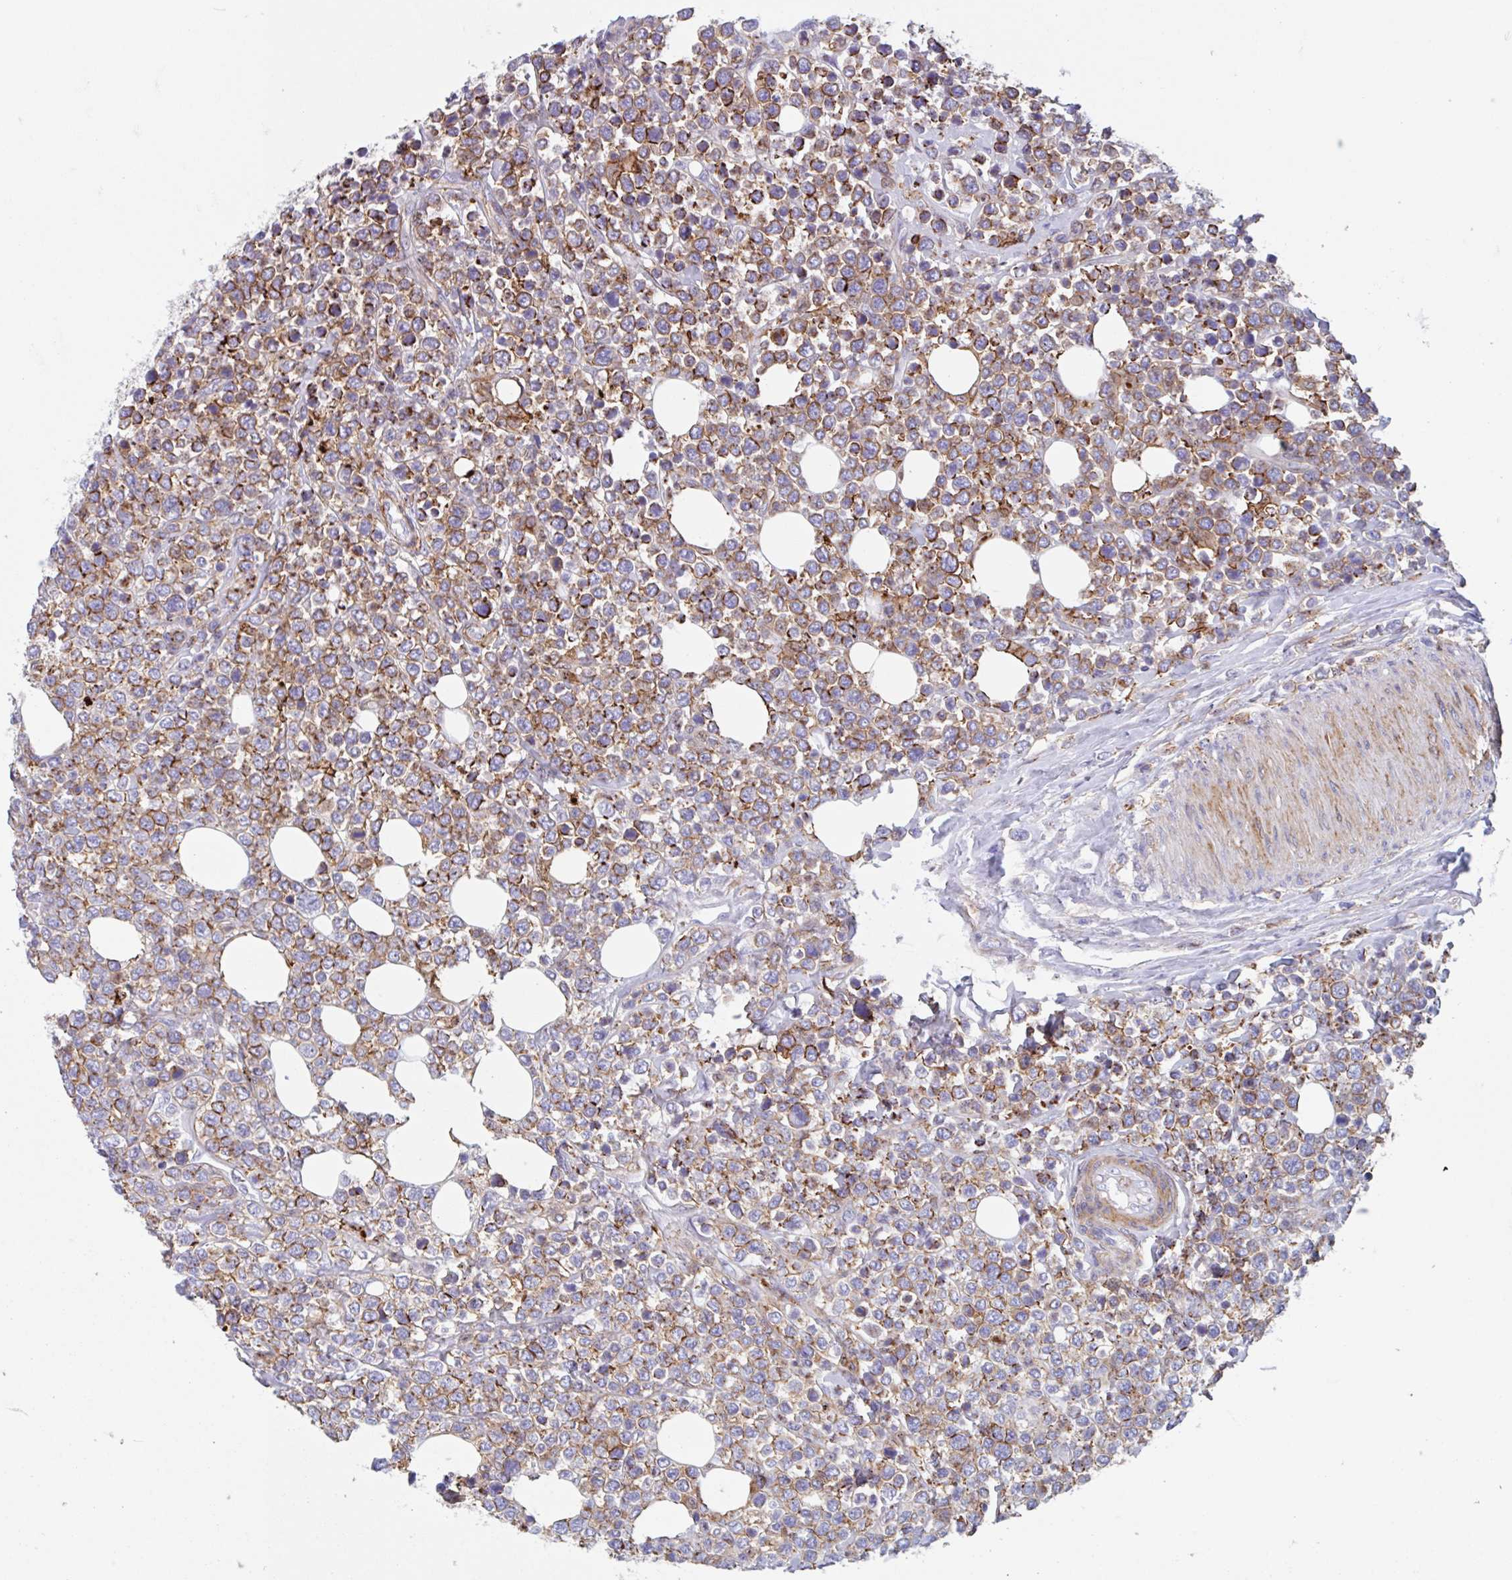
{"staining": {"intensity": "moderate", "quantity": "<25%", "location": "cytoplasmic/membranous"}, "tissue": "lymphoma", "cell_type": "Tumor cells", "image_type": "cancer", "snomed": [{"axis": "morphology", "description": "Malignant lymphoma, non-Hodgkin's type, Low grade"}, {"axis": "topography", "description": "Lymph node"}], "caption": "Moderate cytoplasmic/membranous staining is present in about <25% of tumor cells in lymphoma.", "gene": "EFHD1", "patient": {"sex": "male", "age": 60}}